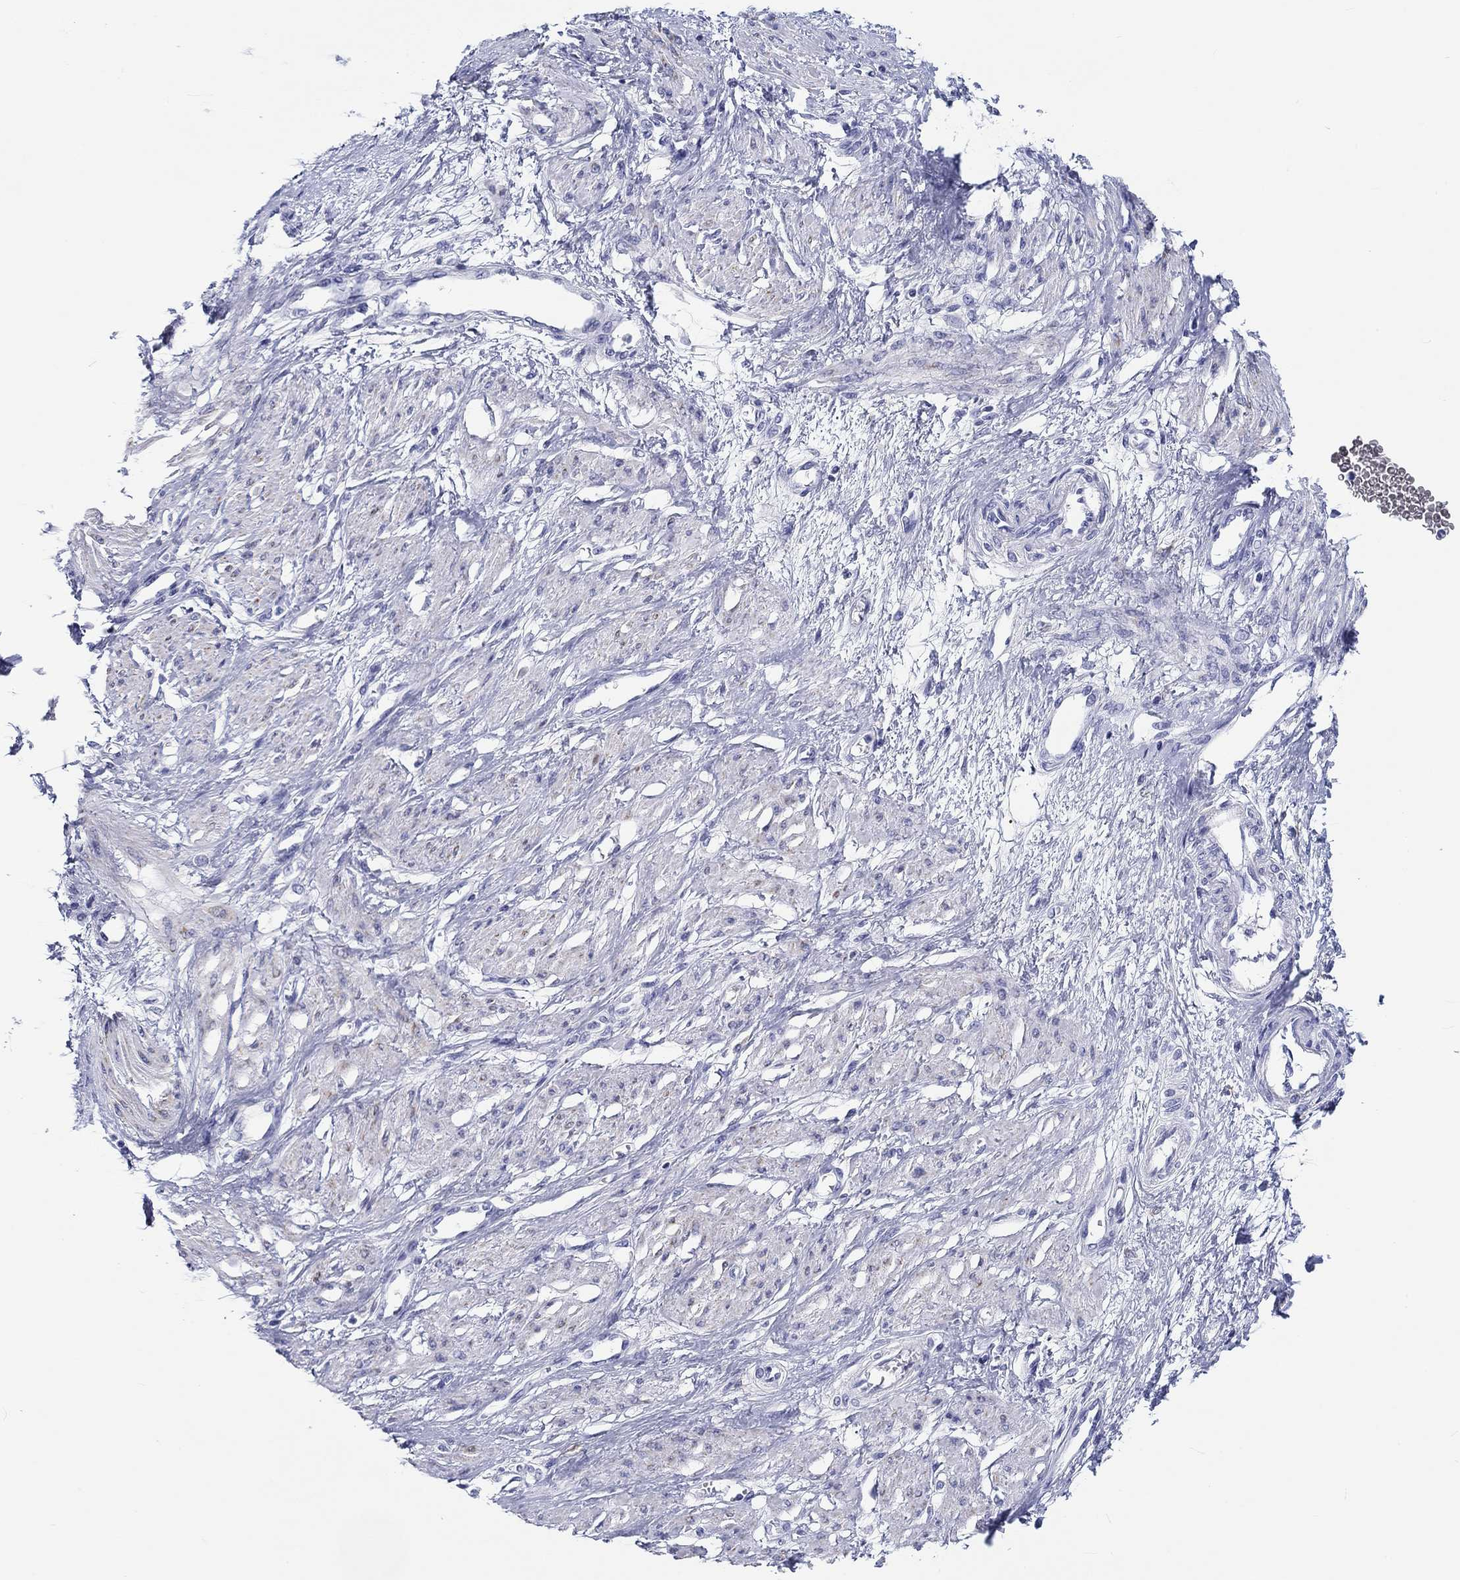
{"staining": {"intensity": "negative", "quantity": "none", "location": "none"}, "tissue": "smooth muscle", "cell_type": "Smooth muscle cells", "image_type": "normal", "snomed": [{"axis": "morphology", "description": "Normal tissue, NOS"}, {"axis": "topography", "description": "Smooth muscle"}, {"axis": "topography", "description": "Uterus"}], "caption": "The immunohistochemistry photomicrograph has no significant positivity in smooth muscle cells of smooth muscle. (Stains: DAB (3,3'-diaminobenzidine) immunohistochemistry (IHC) with hematoxylin counter stain, Microscopy: brightfield microscopy at high magnification).", "gene": "H1", "patient": {"sex": "female", "age": 39}}